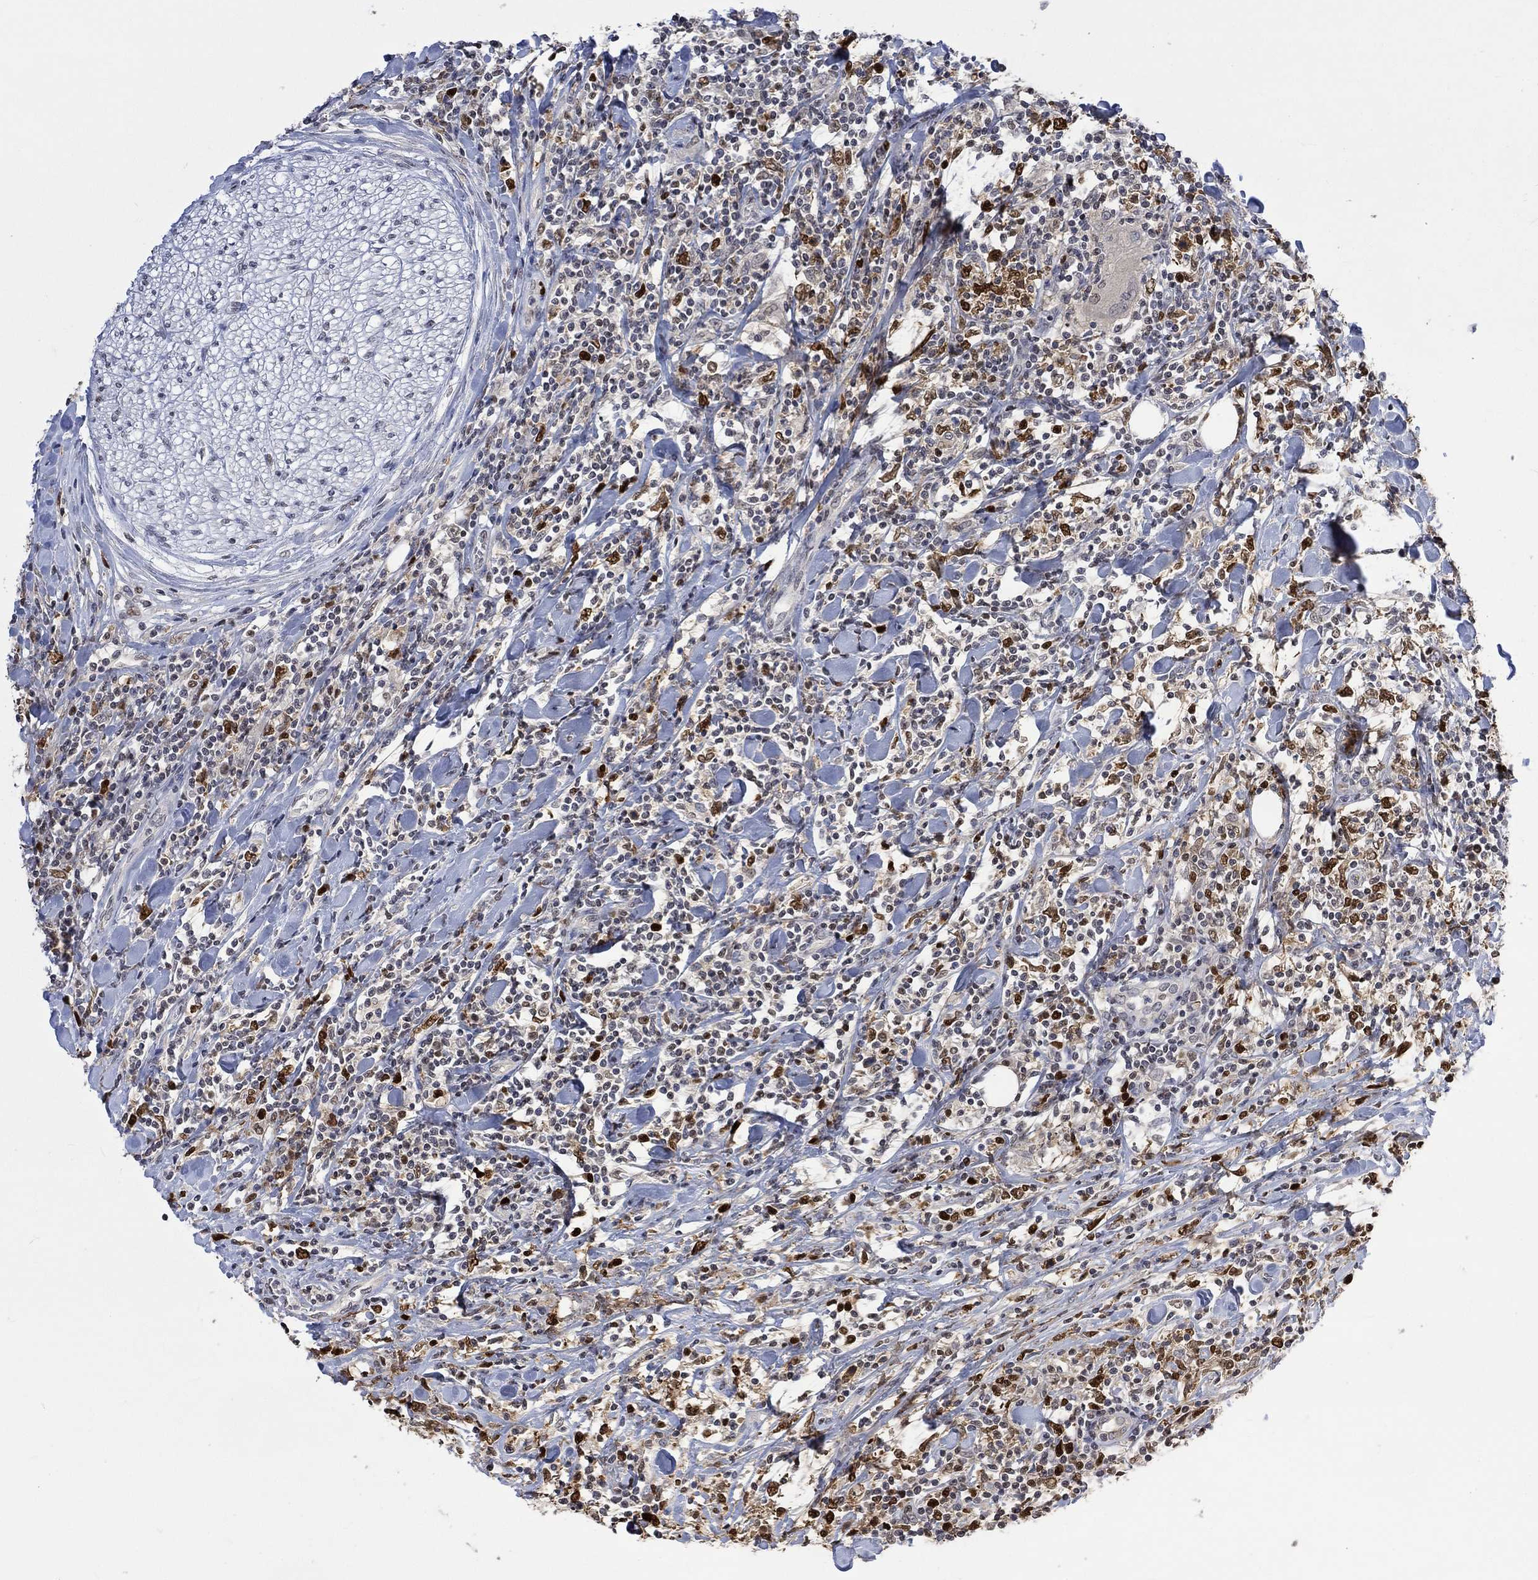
{"staining": {"intensity": "strong", "quantity": "<25%", "location": "nuclear"}, "tissue": "lymphoma", "cell_type": "Tumor cells", "image_type": "cancer", "snomed": [{"axis": "morphology", "description": "Malignant lymphoma, non-Hodgkin's type, High grade"}, {"axis": "topography", "description": "Lymph node"}], "caption": "High-power microscopy captured an immunohistochemistry (IHC) micrograph of high-grade malignant lymphoma, non-Hodgkin's type, revealing strong nuclear positivity in about <25% of tumor cells.", "gene": "RAD54L2", "patient": {"sex": "female", "age": 84}}